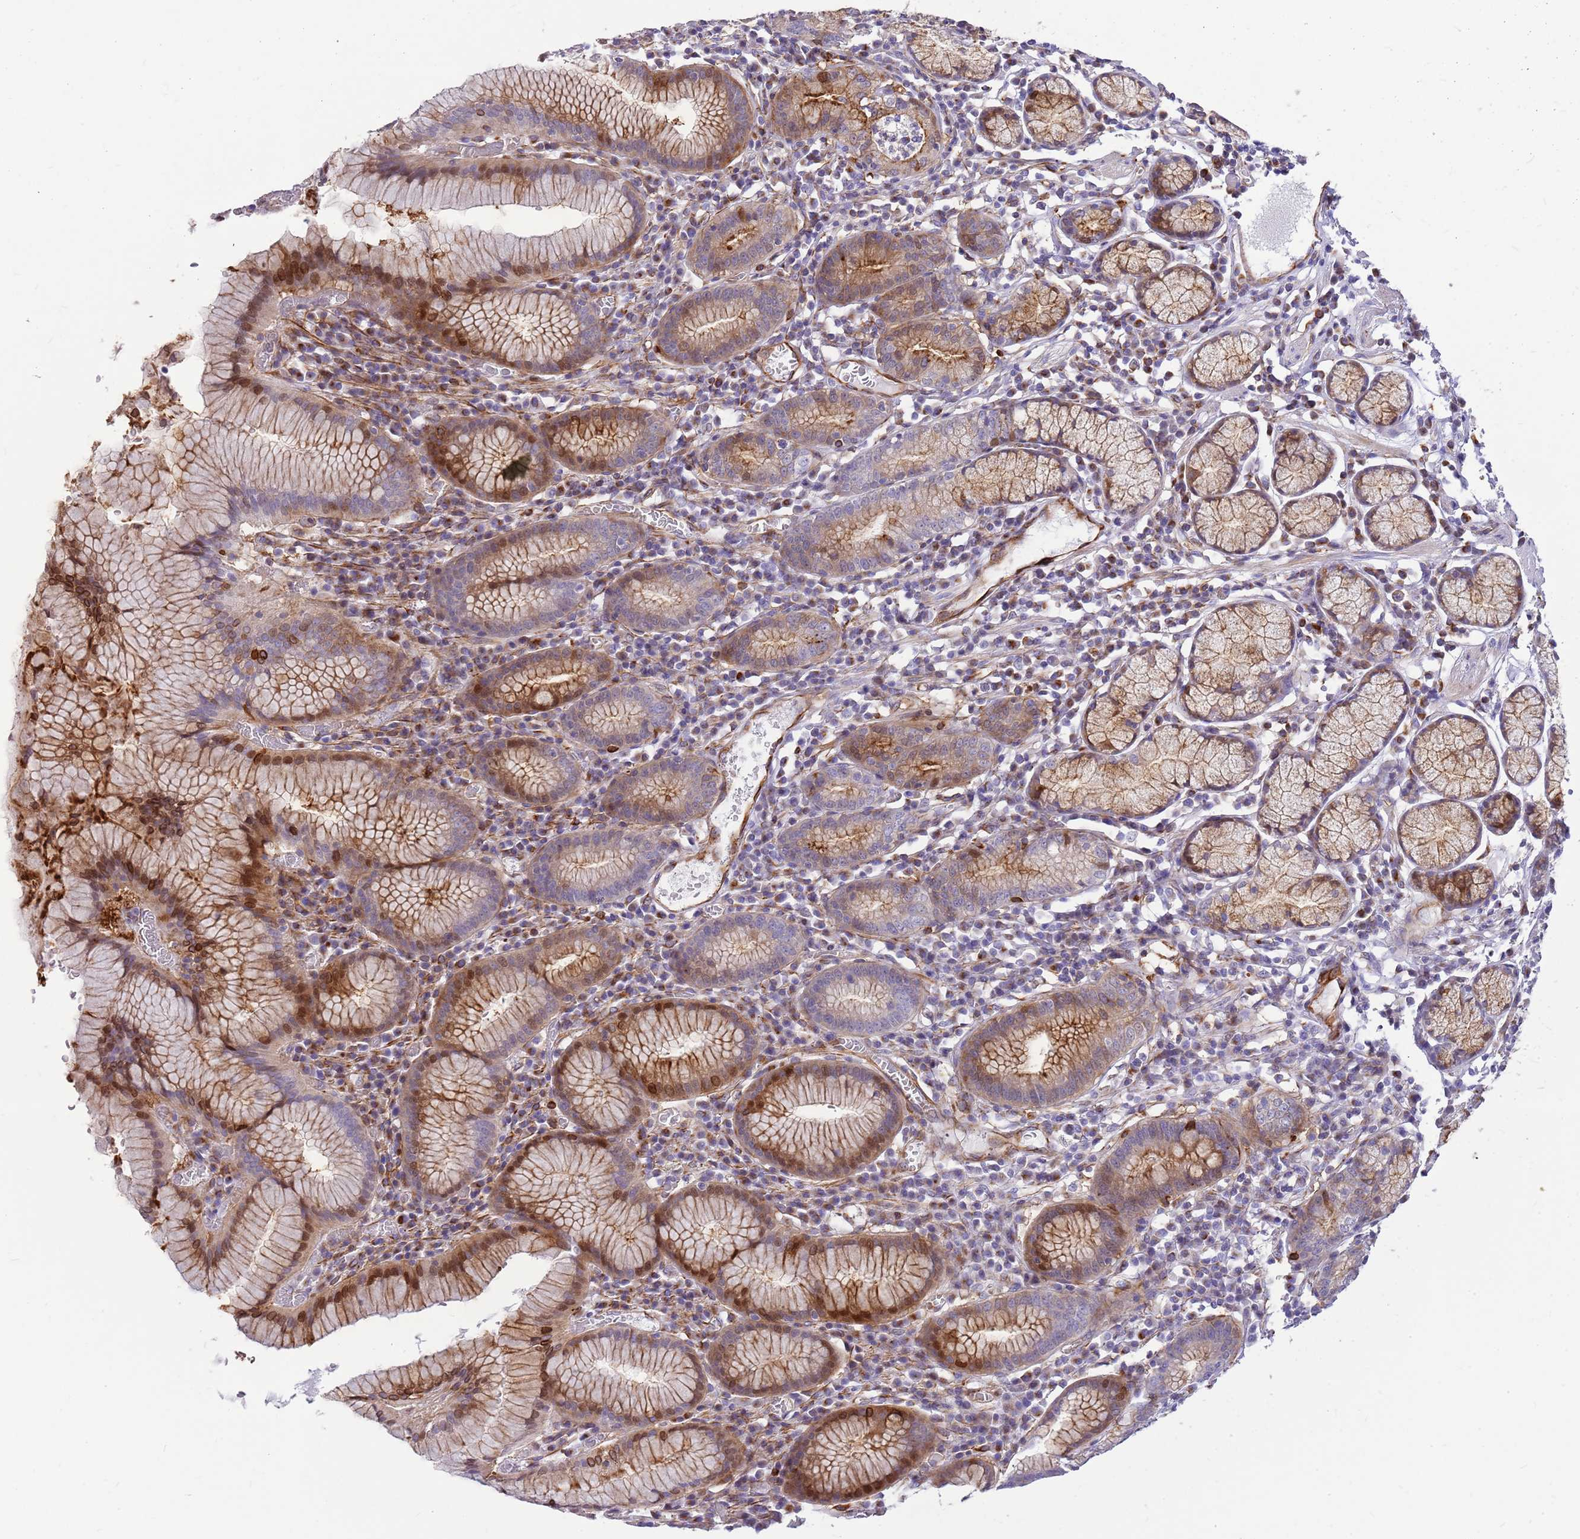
{"staining": {"intensity": "moderate", "quantity": "<25%", "location": "cytoplasmic/membranous,nuclear"}, "tissue": "stomach", "cell_type": "Glandular cells", "image_type": "normal", "snomed": [{"axis": "morphology", "description": "Normal tissue, NOS"}, {"axis": "topography", "description": "Stomach"}], "caption": "High-magnification brightfield microscopy of normal stomach stained with DAB (3,3'-diaminobenzidine) (brown) and counterstained with hematoxylin (blue). glandular cells exhibit moderate cytoplasmic/membranous,nuclear staining is appreciated in about<25% of cells.", "gene": "ZDHHC1", "patient": {"sex": "male", "age": 55}}